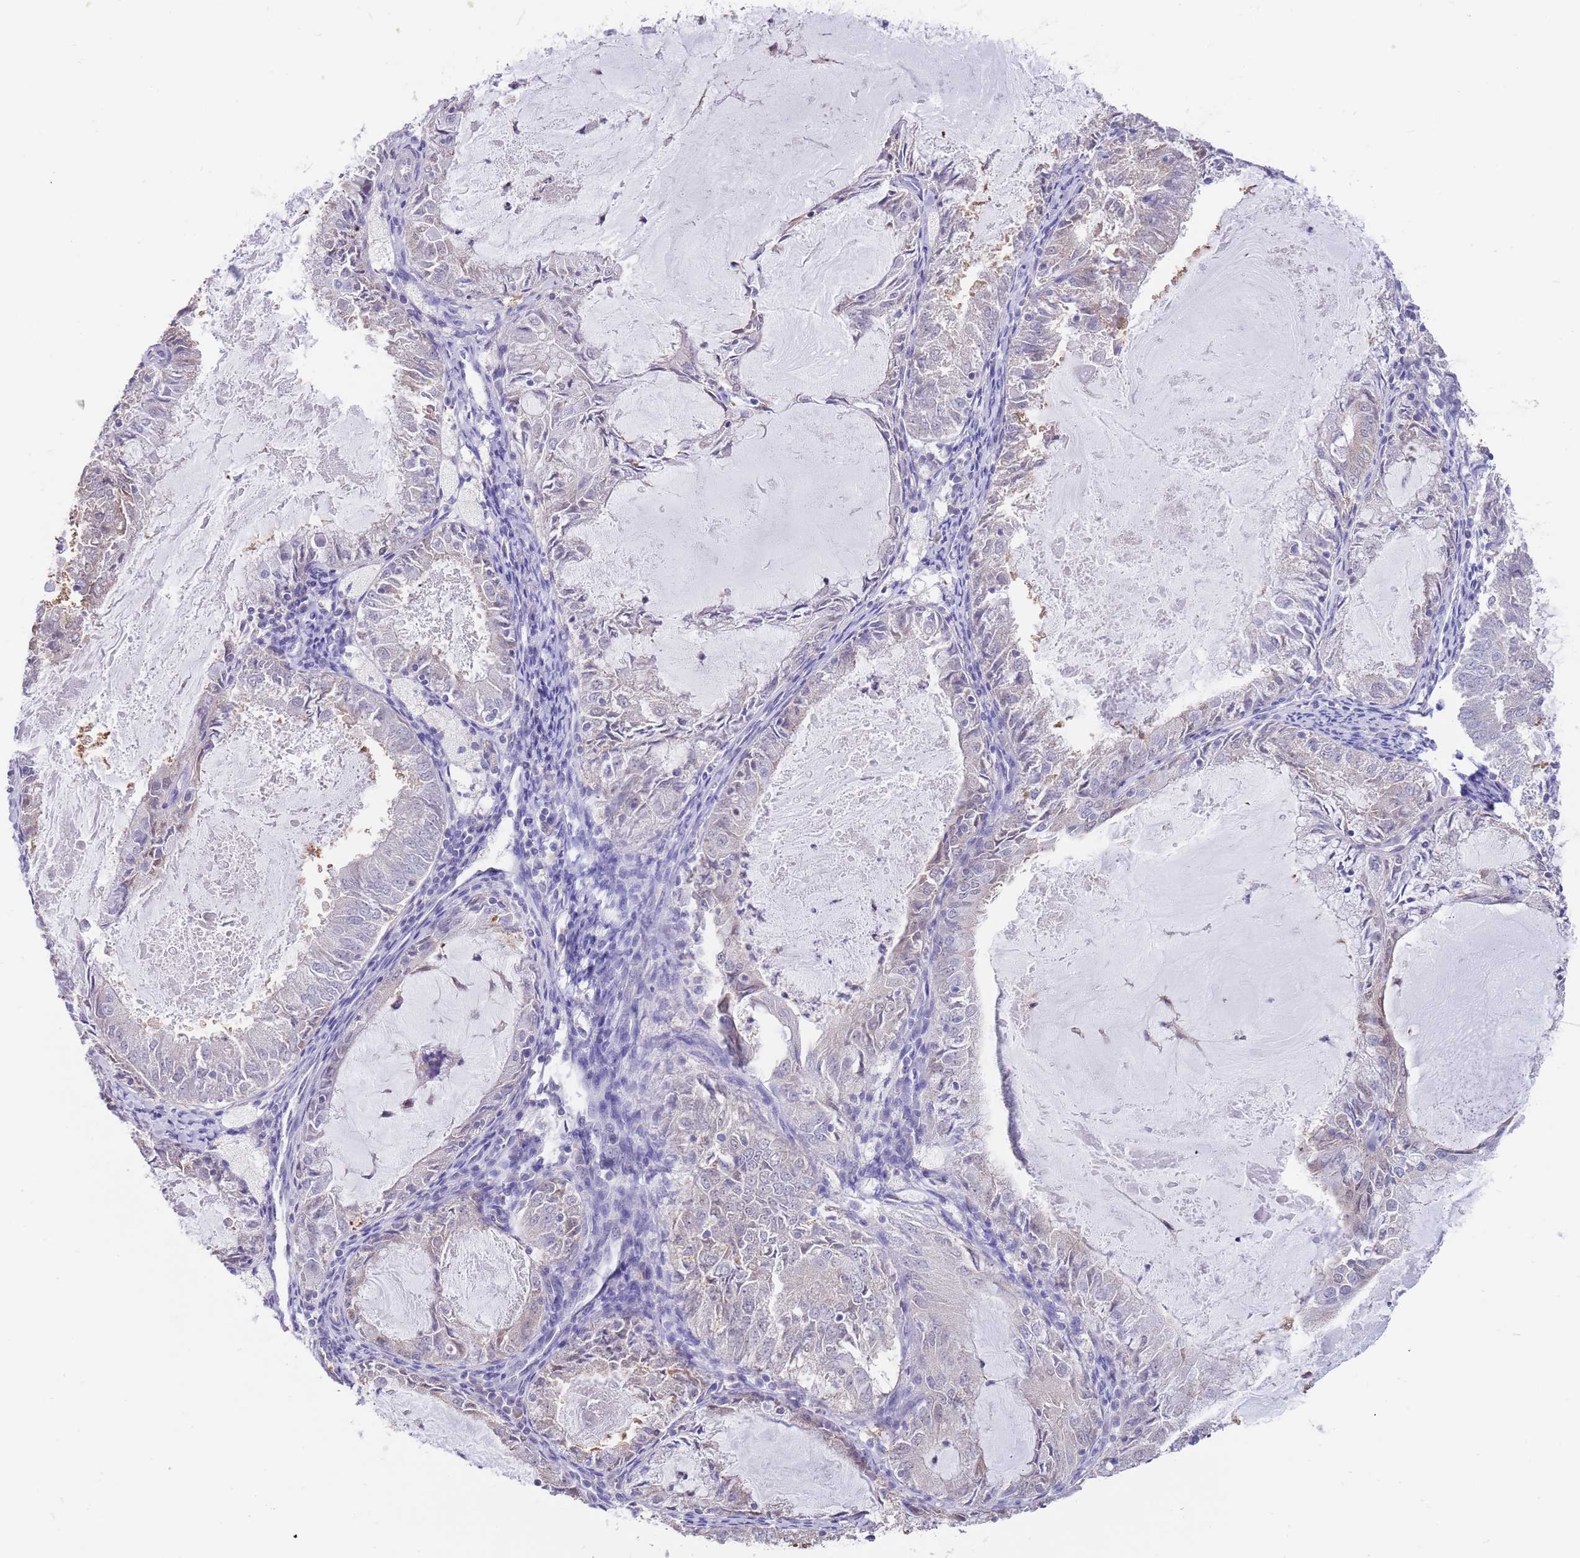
{"staining": {"intensity": "negative", "quantity": "none", "location": "none"}, "tissue": "endometrial cancer", "cell_type": "Tumor cells", "image_type": "cancer", "snomed": [{"axis": "morphology", "description": "Adenocarcinoma, NOS"}, {"axis": "topography", "description": "Endometrium"}], "caption": "Immunohistochemistry photomicrograph of neoplastic tissue: human endometrial cancer (adenocarcinoma) stained with DAB (3,3'-diaminobenzidine) reveals no significant protein staining in tumor cells. (DAB IHC visualized using brightfield microscopy, high magnification).", "gene": "AP5S1", "patient": {"sex": "female", "age": 57}}